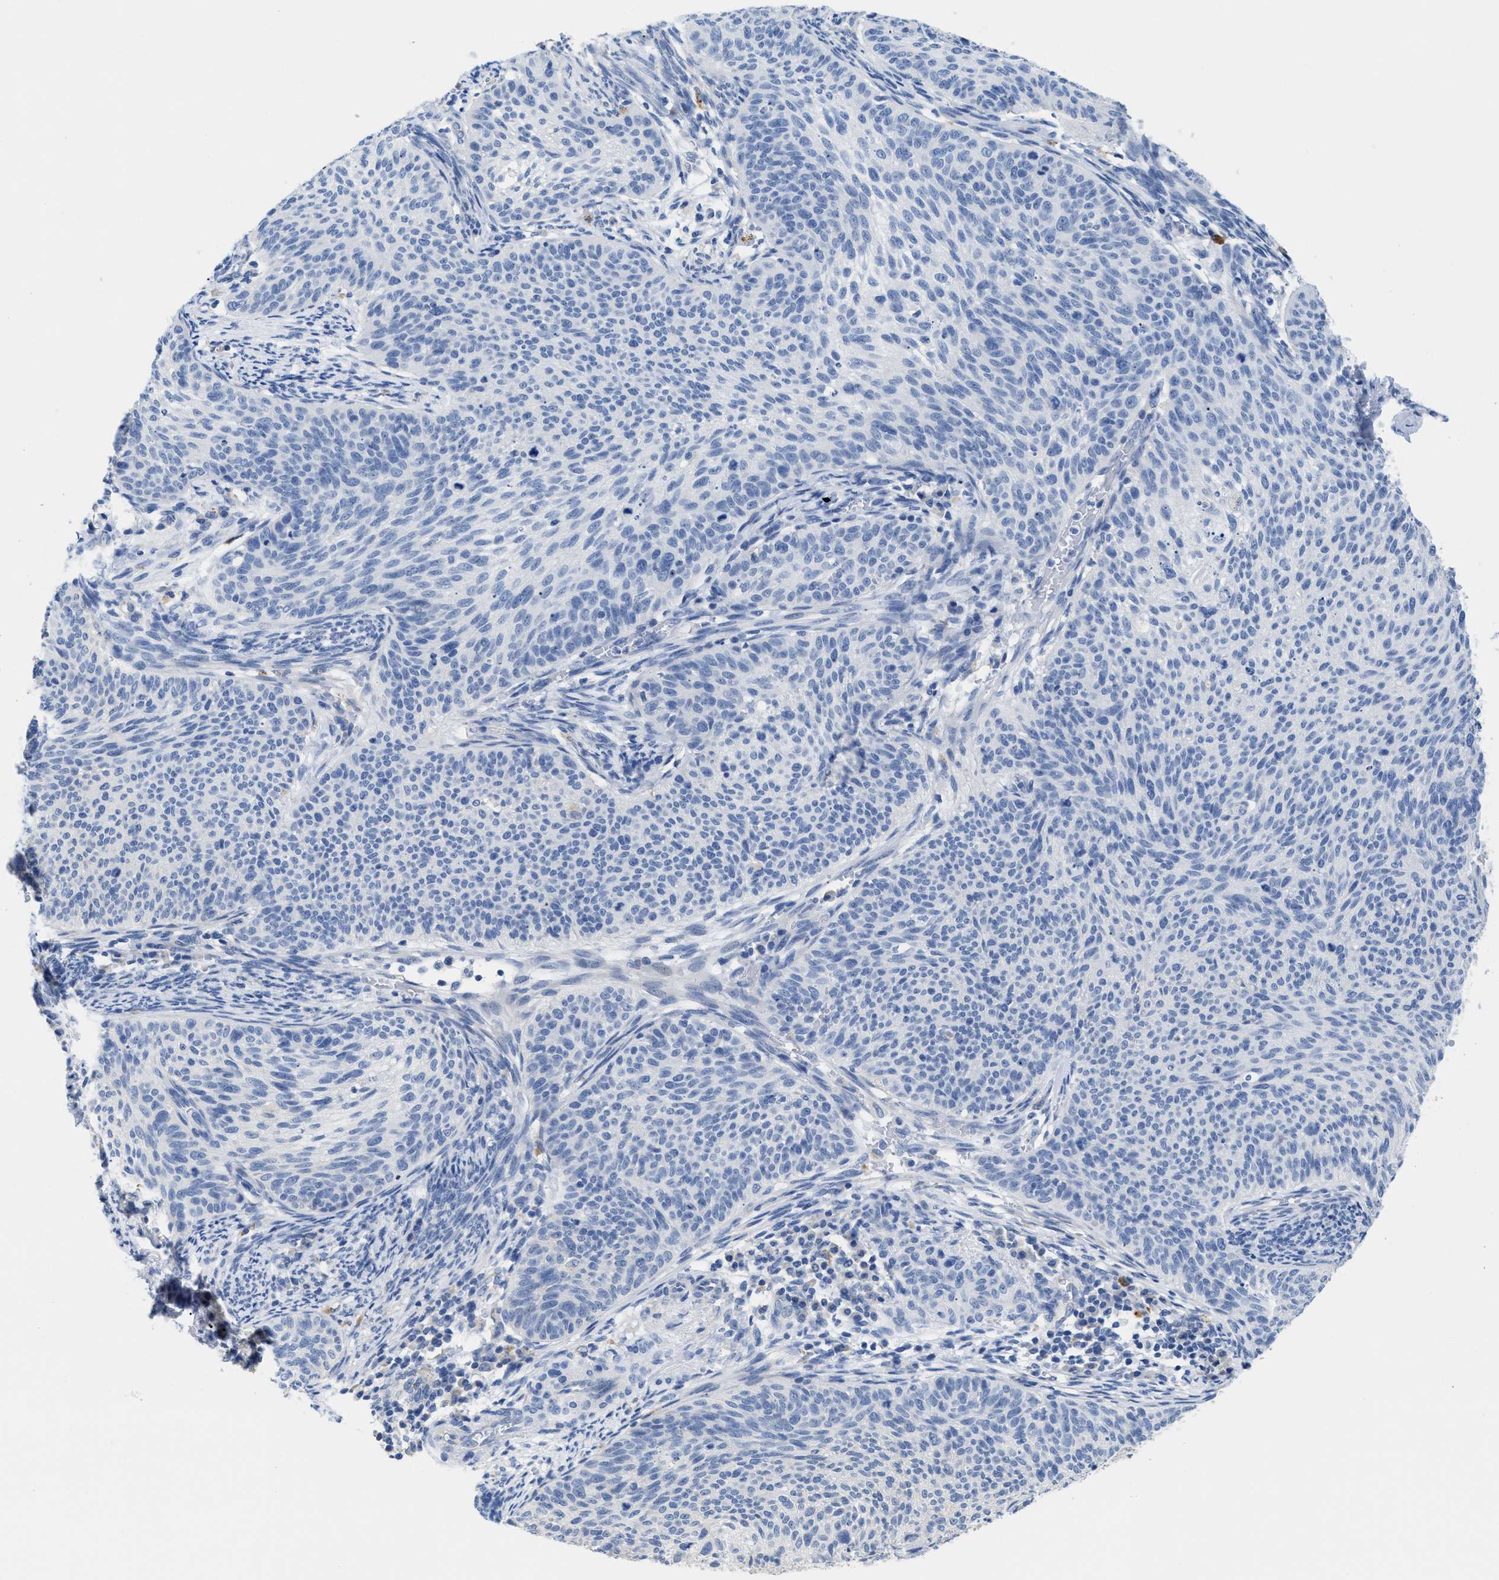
{"staining": {"intensity": "negative", "quantity": "none", "location": "none"}, "tissue": "cervical cancer", "cell_type": "Tumor cells", "image_type": "cancer", "snomed": [{"axis": "morphology", "description": "Squamous cell carcinoma, NOS"}, {"axis": "topography", "description": "Cervix"}], "caption": "Immunohistochemical staining of human cervical cancer exhibits no significant expression in tumor cells.", "gene": "APOBEC2", "patient": {"sex": "female", "age": 70}}